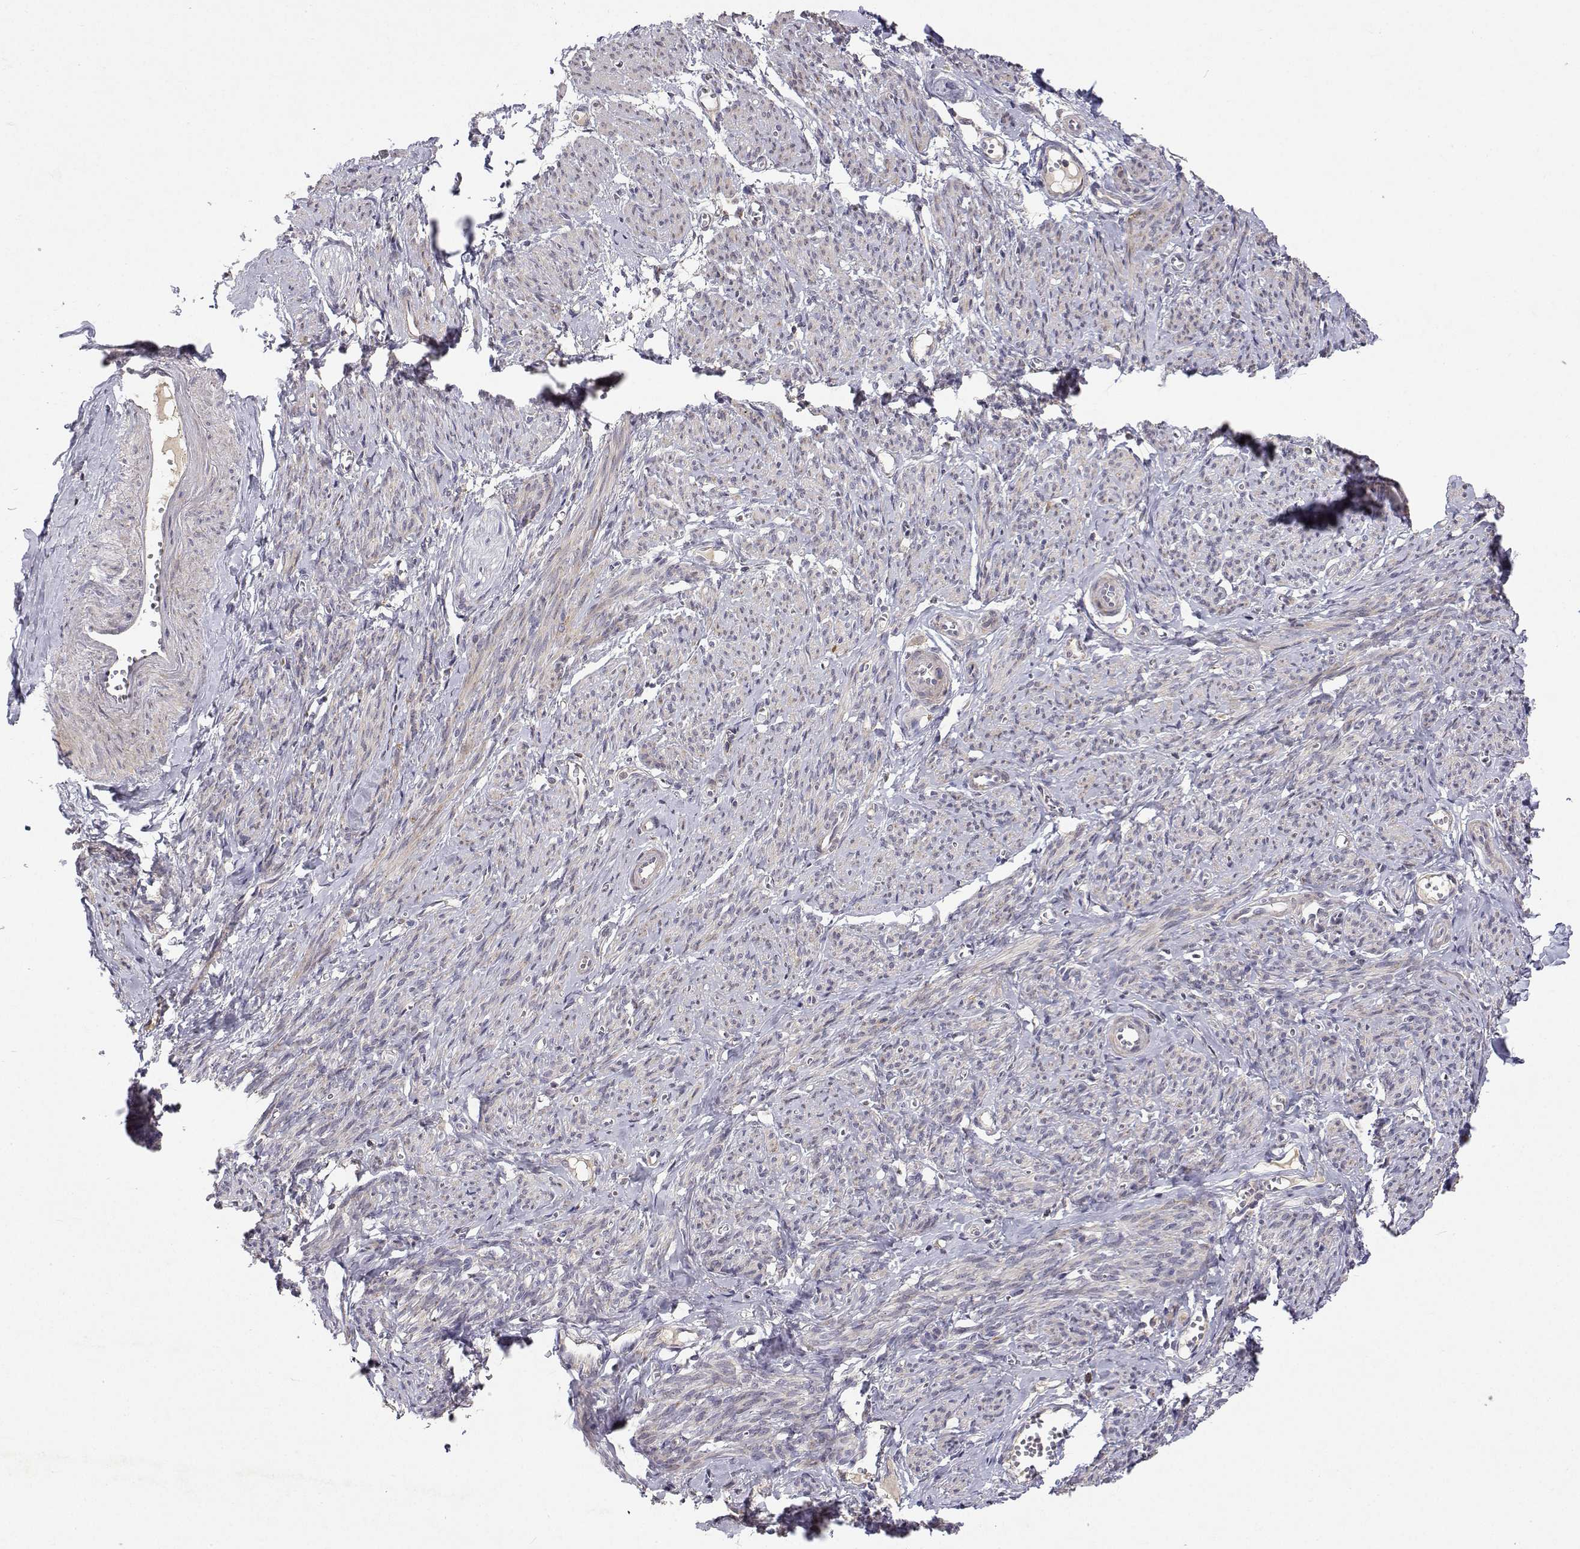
{"staining": {"intensity": "weak", "quantity": "25%-75%", "location": "cytoplasmic/membranous"}, "tissue": "smooth muscle", "cell_type": "Smooth muscle cells", "image_type": "normal", "snomed": [{"axis": "morphology", "description": "Normal tissue, NOS"}, {"axis": "topography", "description": "Smooth muscle"}], "caption": "DAB immunohistochemical staining of benign human smooth muscle reveals weak cytoplasmic/membranous protein staining in approximately 25%-75% of smooth muscle cells.", "gene": "MRPL3", "patient": {"sex": "female", "age": 65}}